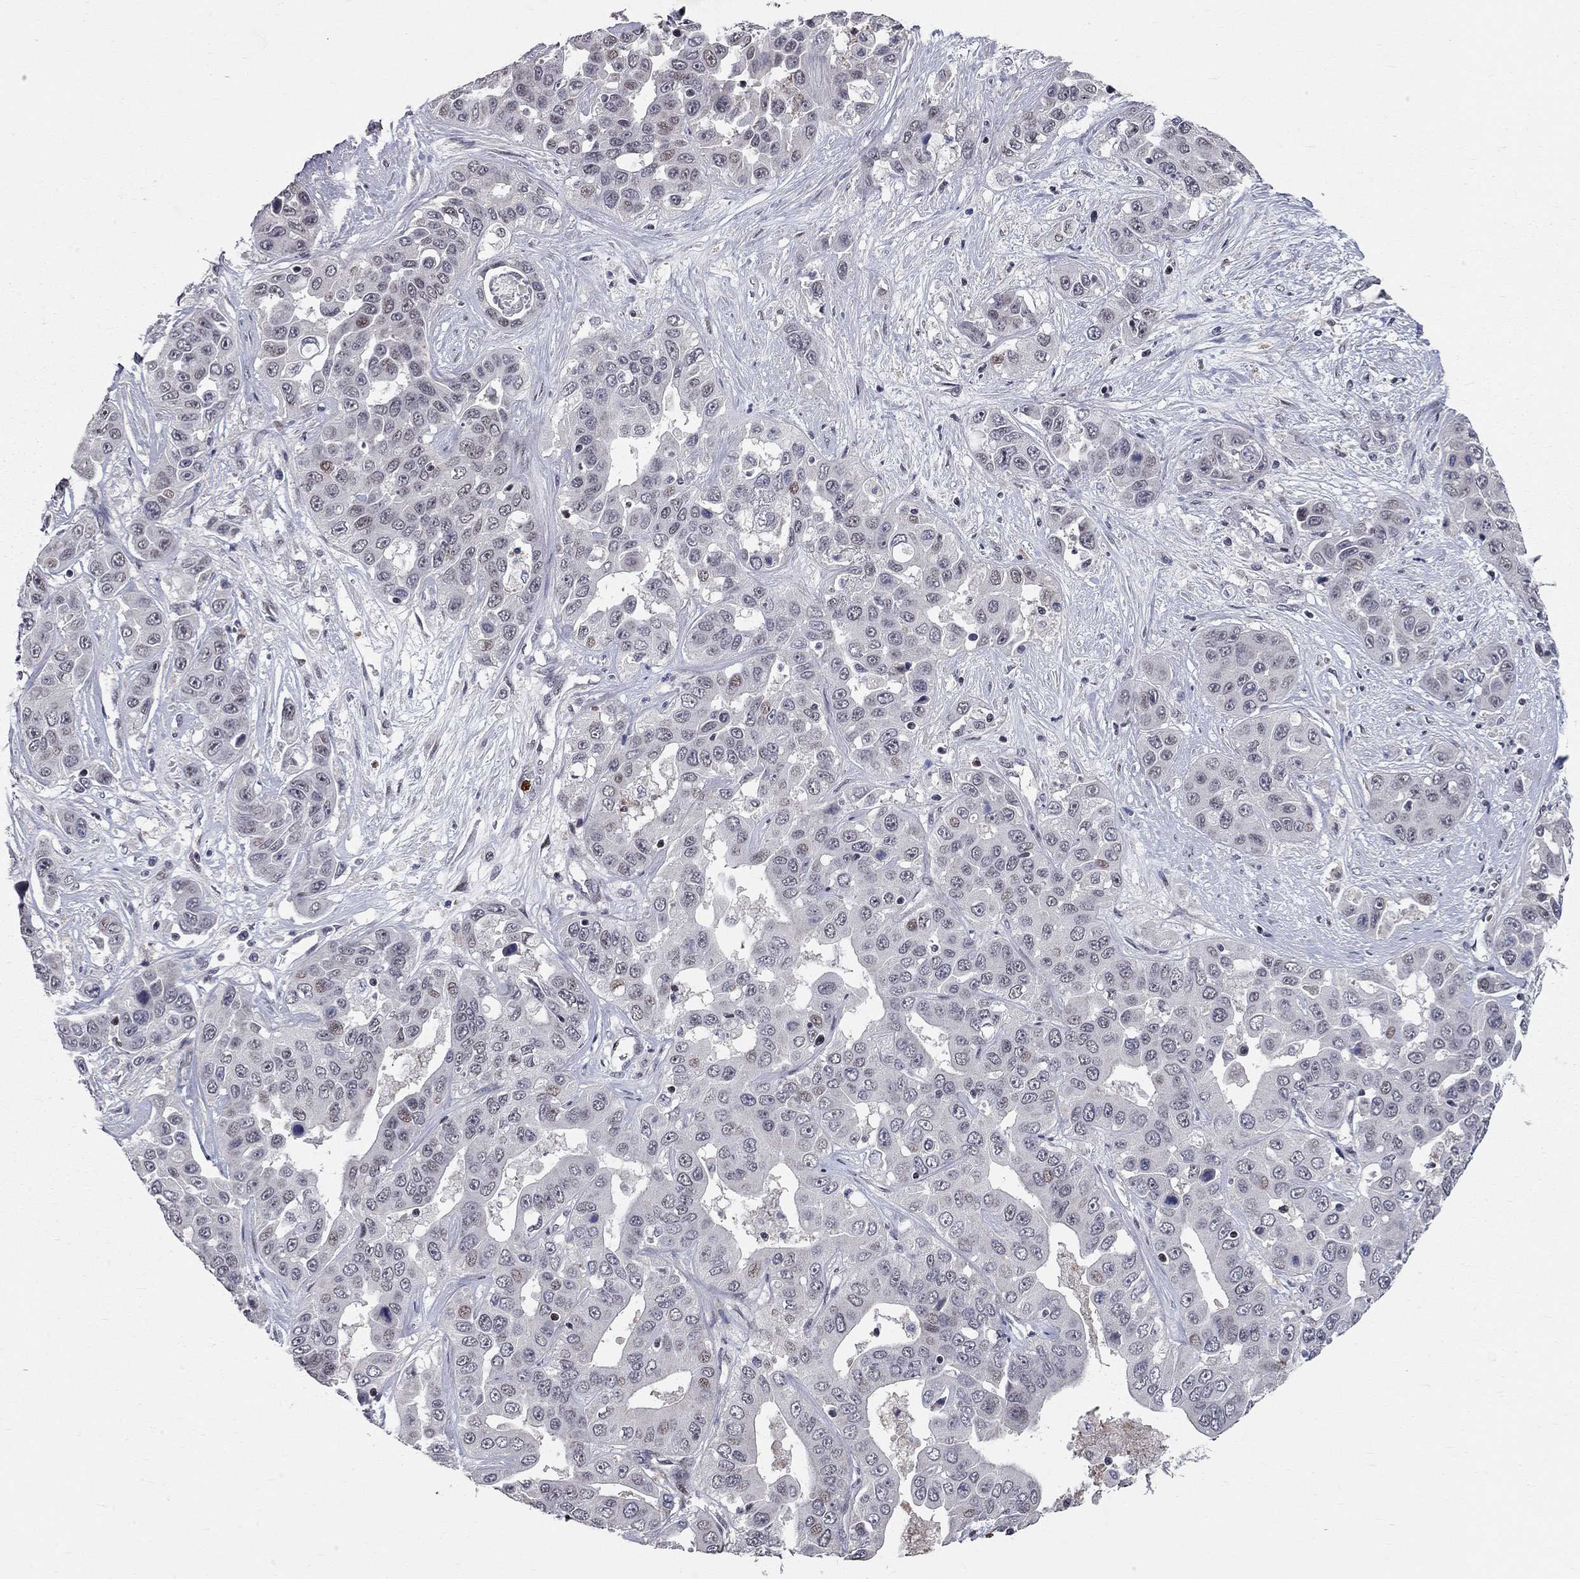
{"staining": {"intensity": "negative", "quantity": "none", "location": "none"}, "tissue": "liver cancer", "cell_type": "Tumor cells", "image_type": "cancer", "snomed": [{"axis": "morphology", "description": "Cholangiocarcinoma"}, {"axis": "topography", "description": "Liver"}], "caption": "An image of human liver cholangiocarcinoma is negative for staining in tumor cells.", "gene": "HDAC3", "patient": {"sex": "female", "age": 52}}